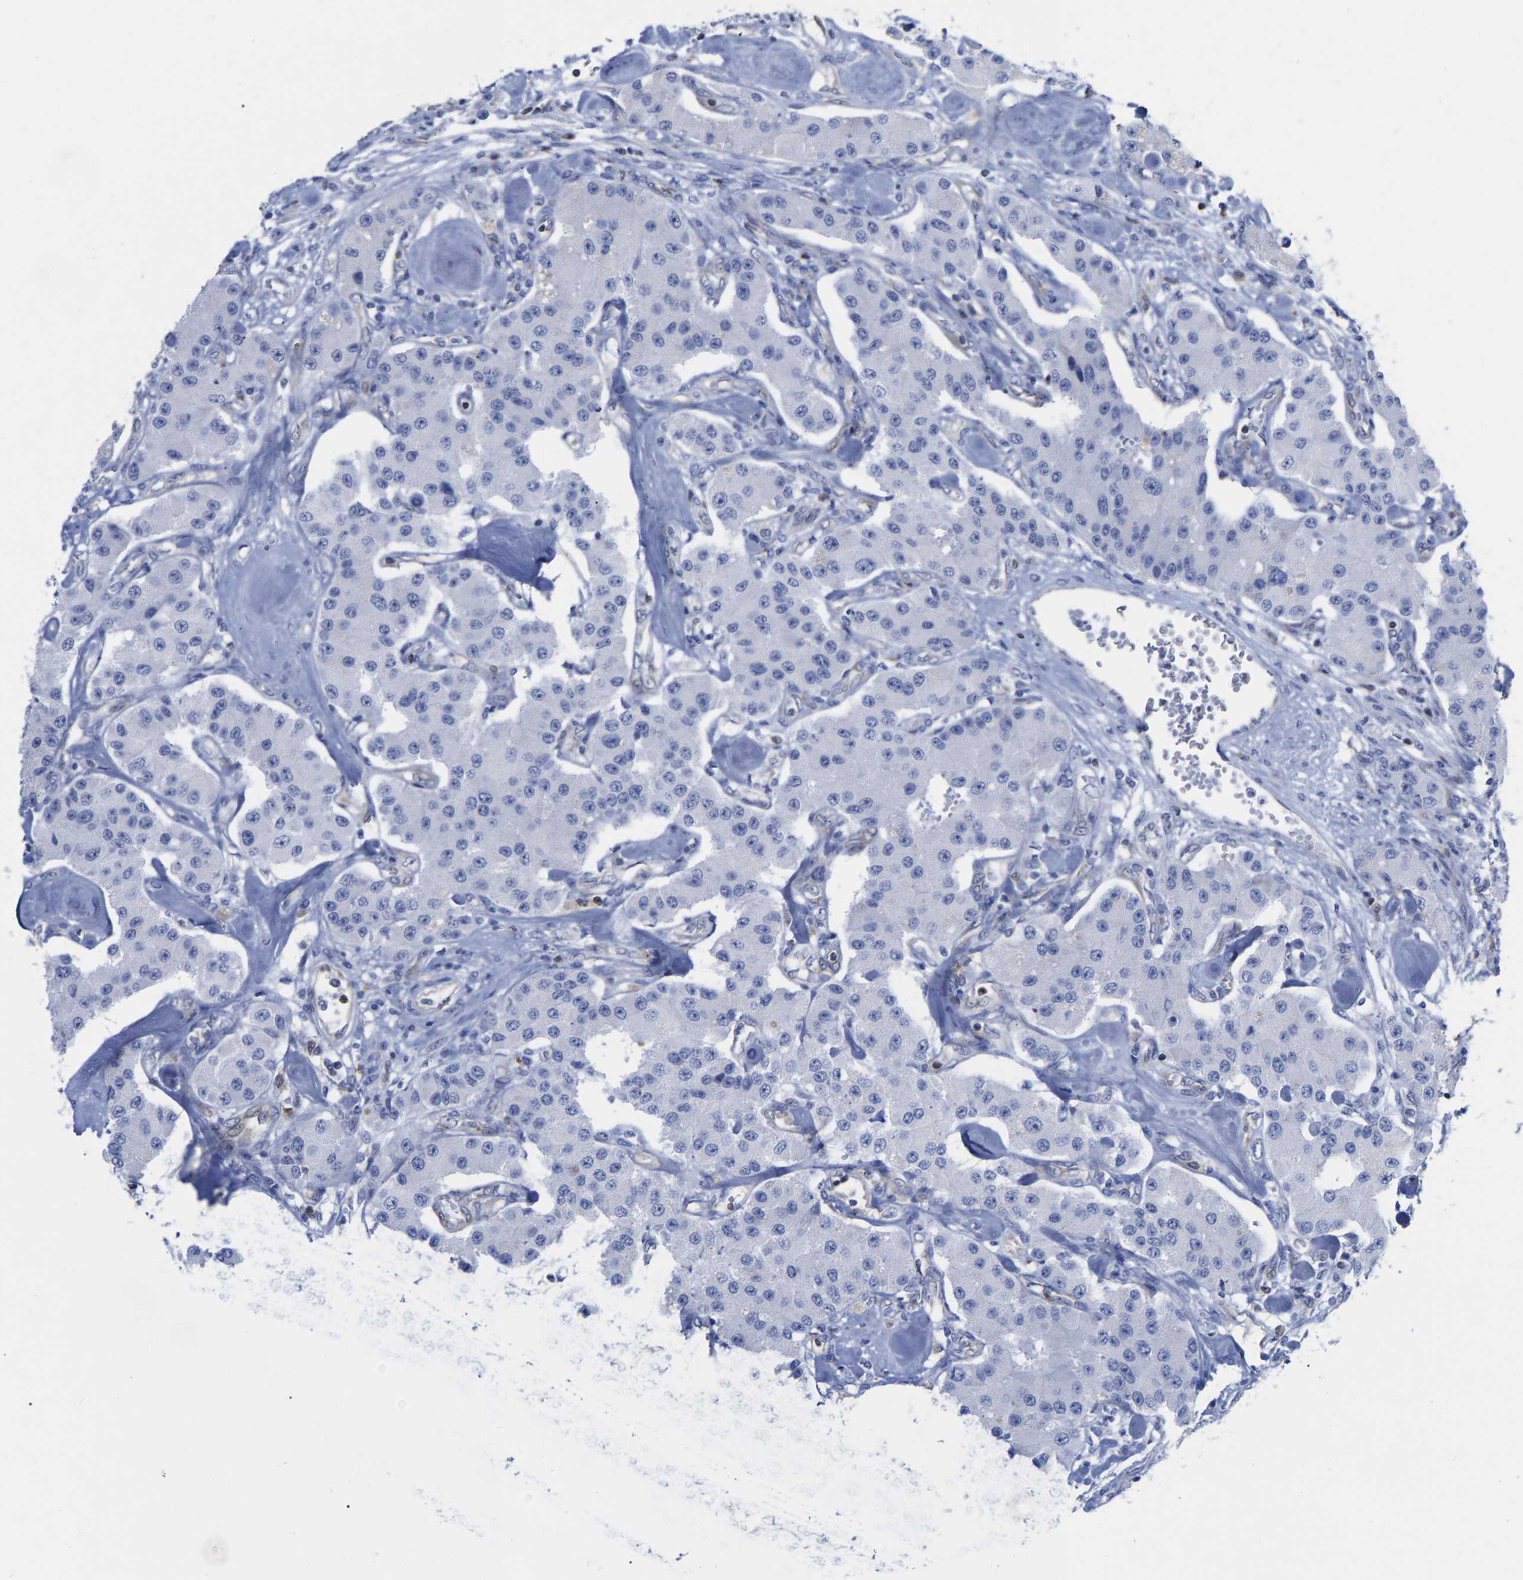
{"staining": {"intensity": "negative", "quantity": "none", "location": "none"}, "tissue": "carcinoid", "cell_type": "Tumor cells", "image_type": "cancer", "snomed": [{"axis": "morphology", "description": "Carcinoid, malignant, NOS"}, {"axis": "topography", "description": "Pancreas"}], "caption": "Tumor cells show no significant positivity in carcinoid. (DAB (3,3'-diaminobenzidine) IHC visualized using brightfield microscopy, high magnification).", "gene": "GIMAP4", "patient": {"sex": "male", "age": 41}}